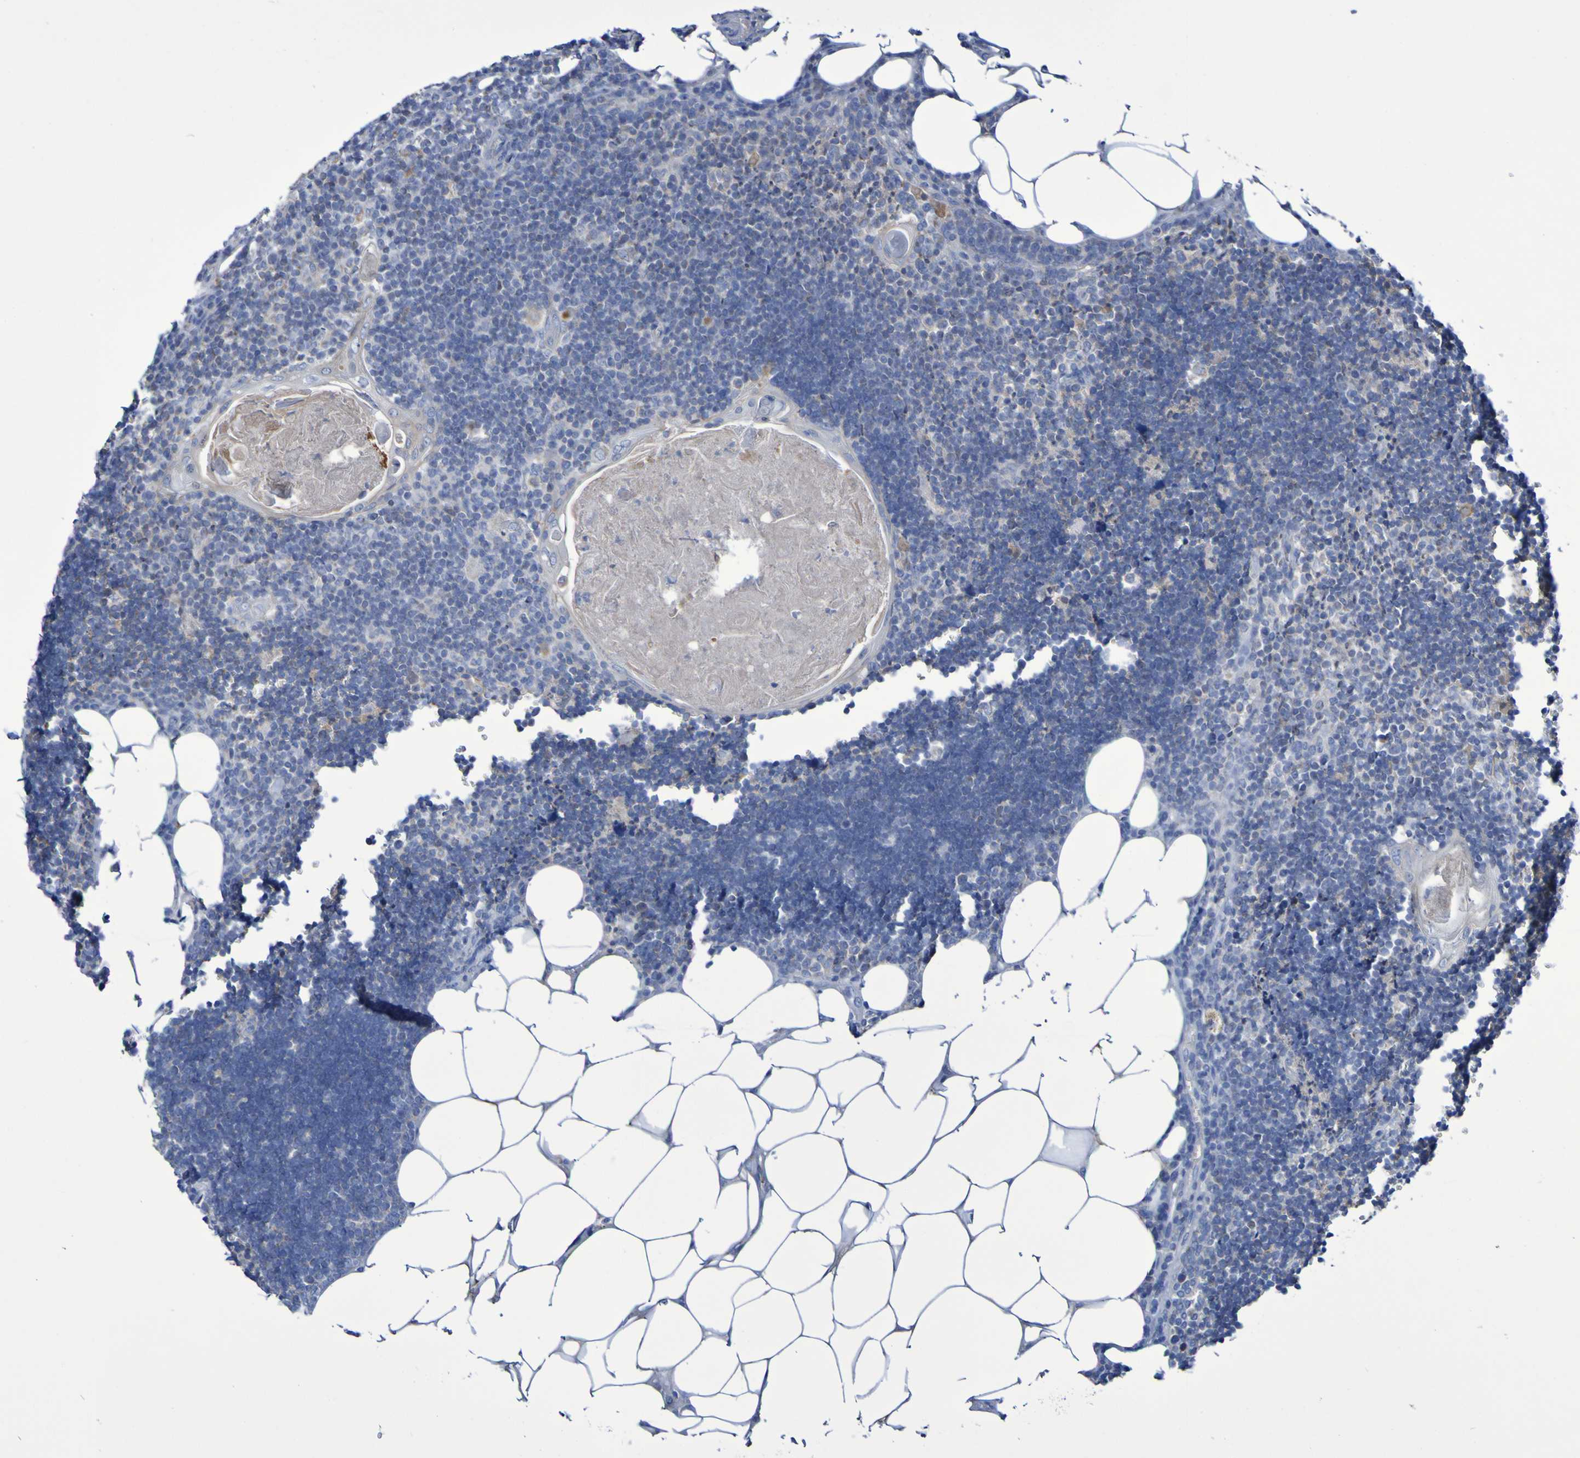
{"staining": {"intensity": "weak", "quantity": "<25%", "location": "cytoplasmic/membranous"}, "tissue": "lymph node", "cell_type": "Germinal center cells", "image_type": "normal", "snomed": [{"axis": "morphology", "description": "Normal tissue, NOS"}, {"axis": "topography", "description": "Lymph node"}], "caption": "A high-resolution histopathology image shows immunohistochemistry (IHC) staining of benign lymph node, which reveals no significant expression in germinal center cells.", "gene": "CNTN2", "patient": {"sex": "male", "age": 33}}